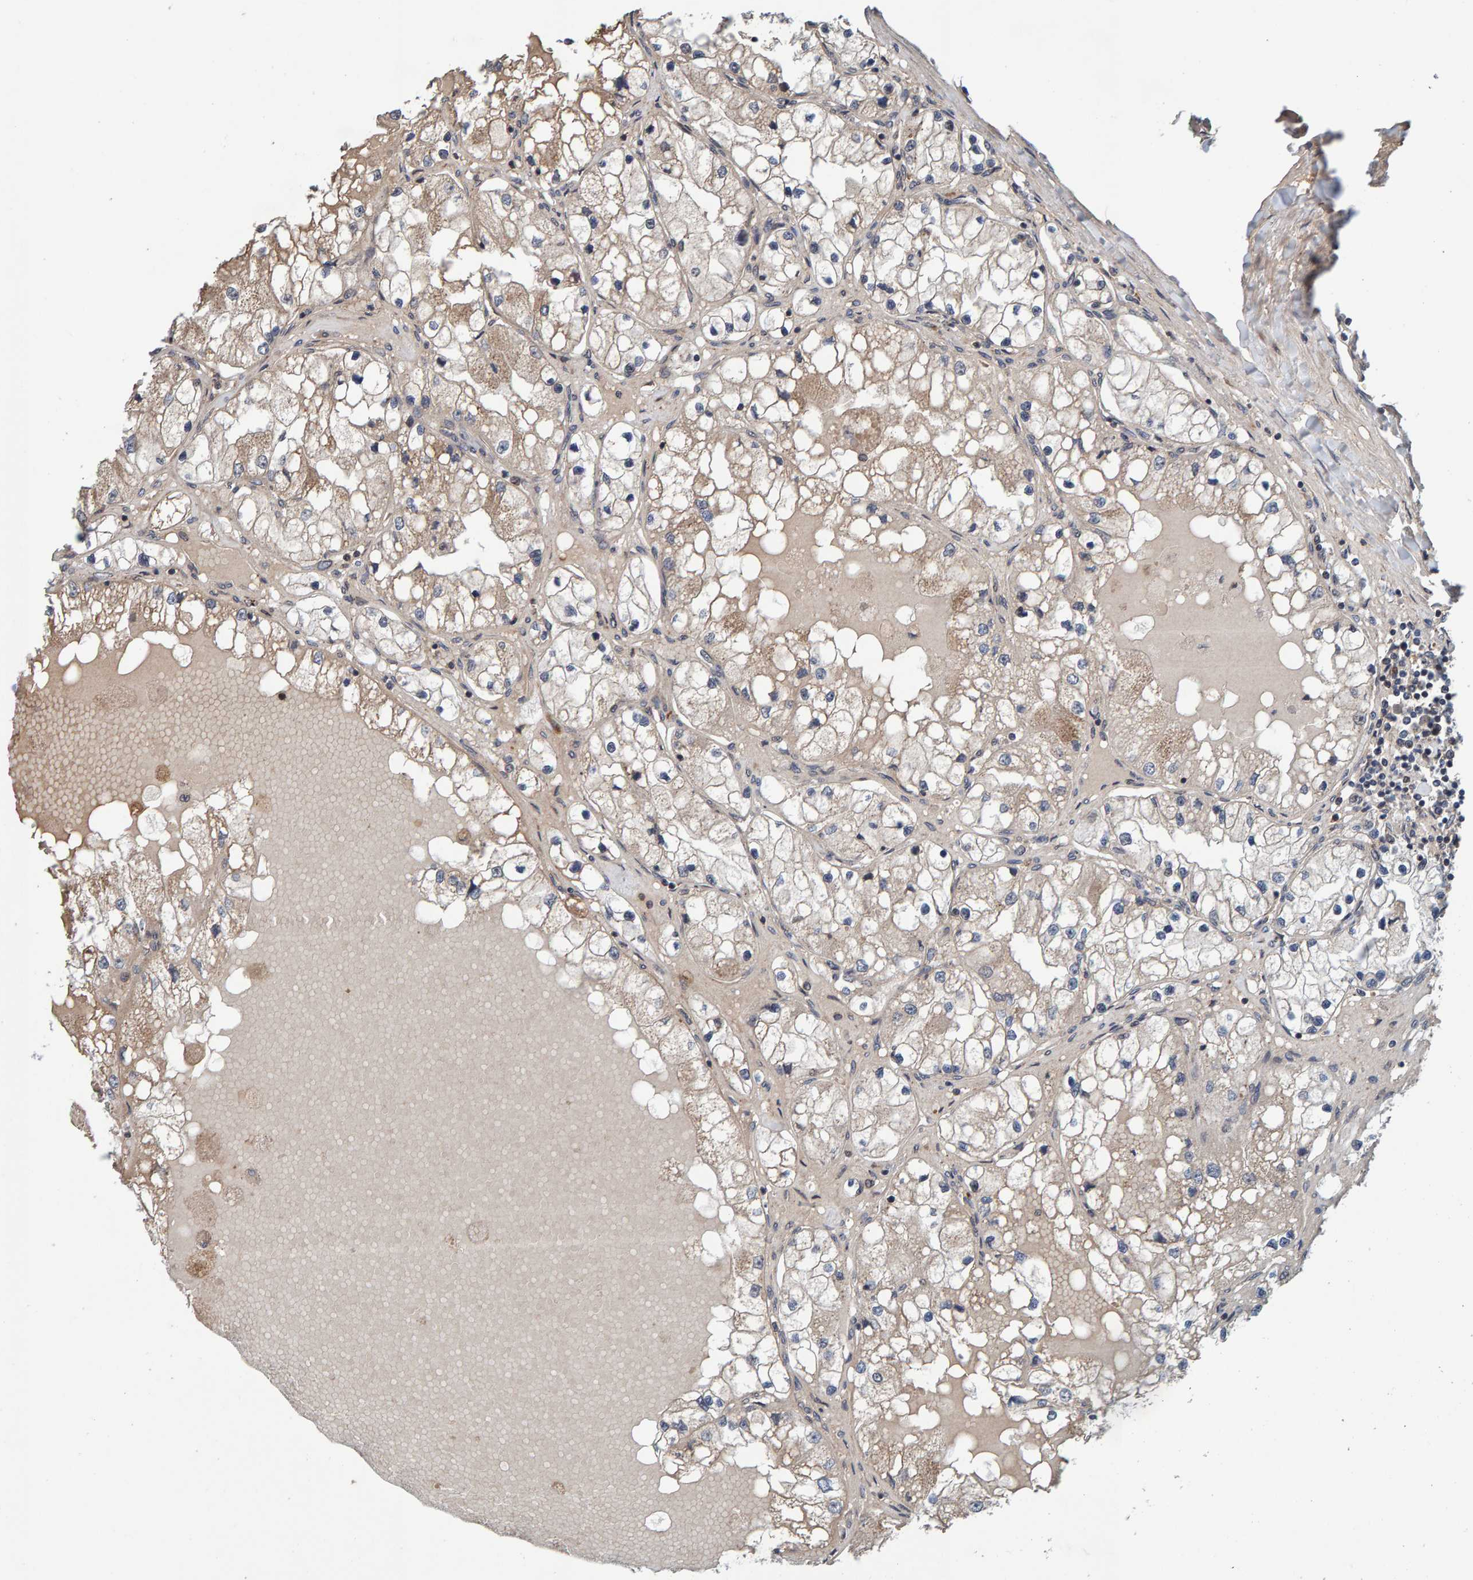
{"staining": {"intensity": "weak", "quantity": "25%-75%", "location": "cytoplasmic/membranous"}, "tissue": "renal cancer", "cell_type": "Tumor cells", "image_type": "cancer", "snomed": [{"axis": "morphology", "description": "Adenocarcinoma, NOS"}, {"axis": "topography", "description": "Kidney"}], "caption": "A photomicrograph showing weak cytoplasmic/membranous staining in about 25%-75% of tumor cells in renal cancer, as visualized by brown immunohistochemical staining.", "gene": "CCDC25", "patient": {"sex": "male", "age": 68}}